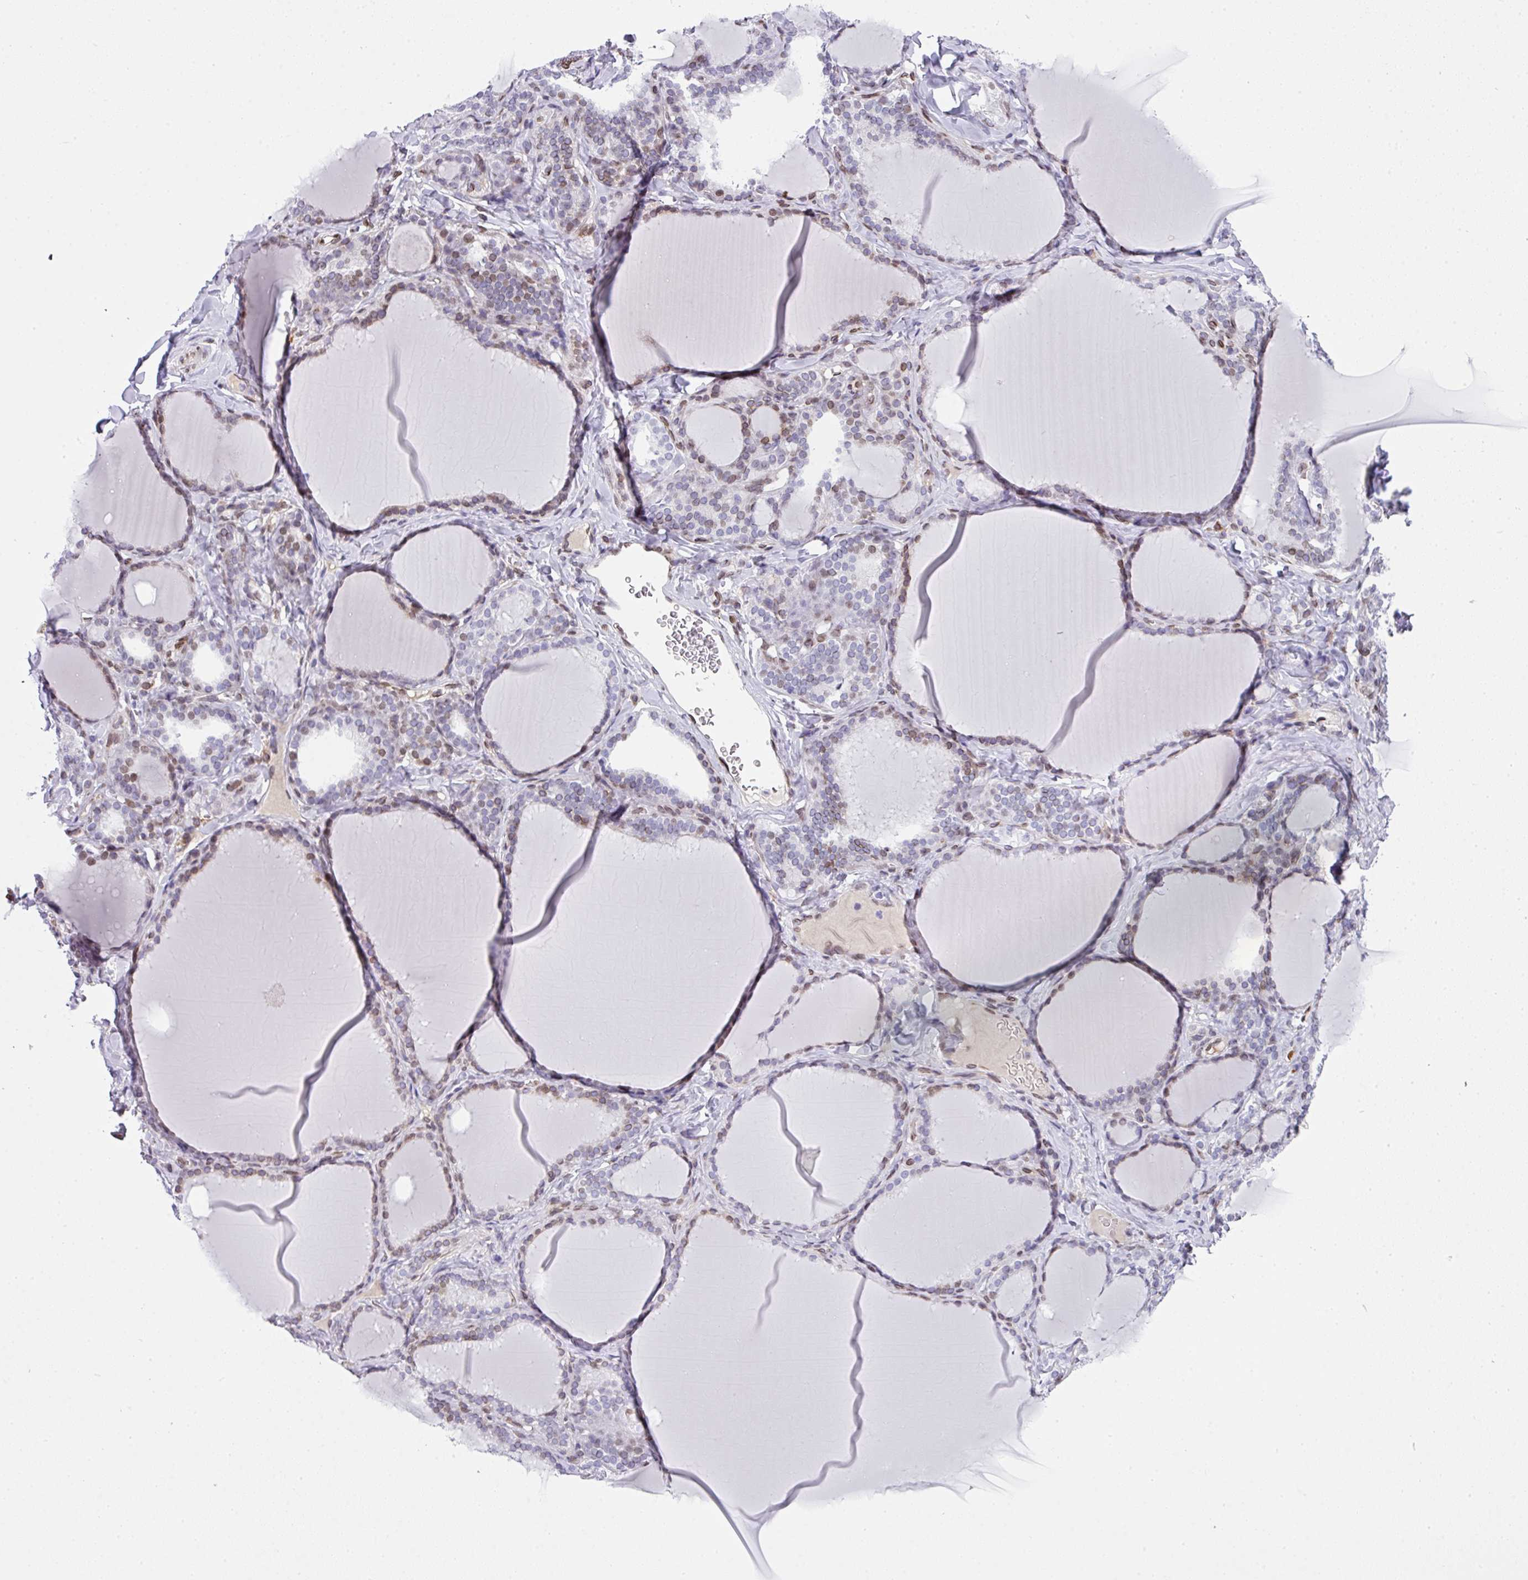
{"staining": {"intensity": "weak", "quantity": "25%-75%", "location": "nuclear"}, "tissue": "thyroid gland", "cell_type": "Glandular cells", "image_type": "normal", "snomed": [{"axis": "morphology", "description": "Normal tissue, NOS"}, {"axis": "topography", "description": "Thyroid gland"}], "caption": "IHC (DAB) staining of benign thyroid gland displays weak nuclear protein staining in about 25%-75% of glandular cells. The protein of interest is stained brown, and the nuclei are stained in blue (DAB IHC with brightfield microscopy, high magnification).", "gene": "PLK1", "patient": {"sex": "female", "age": 31}}